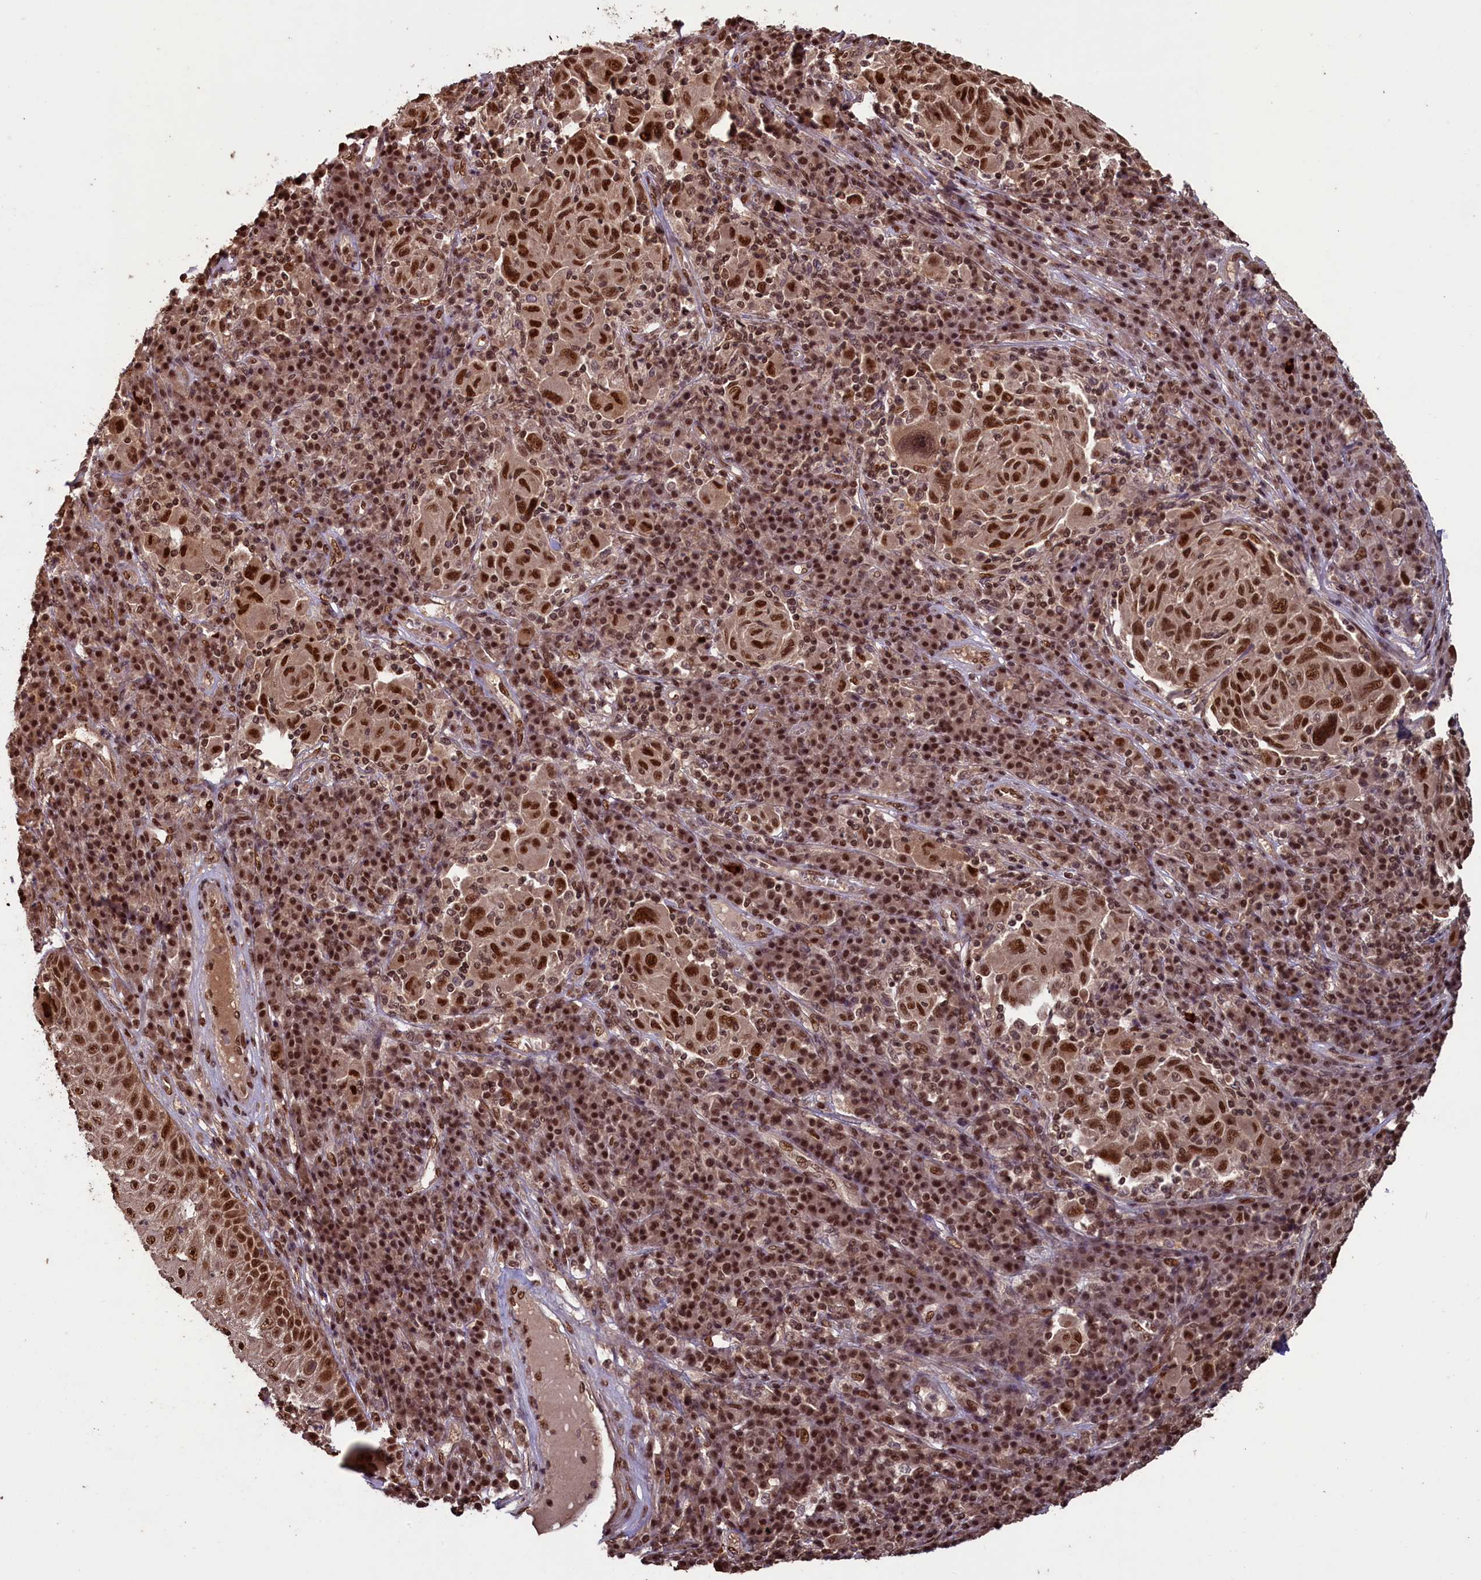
{"staining": {"intensity": "strong", "quantity": ">75%", "location": "nuclear"}, "tissue": "melanoma", "cell_type": "Tumor cells", "image_type": "cancer", "snomed": [{"axis": "morphology", "description": "Malignant melanoma, NOS"}, {"axis": "topography", "description": "Skin"}], "caption": "DAB immunohistochemical staining of human malignant melanoma demonstrates strong nuclear protein staining in about >75% of tumor cells.", "gene": "NAE1", "patient": {"sex": "male", "age": 53}}